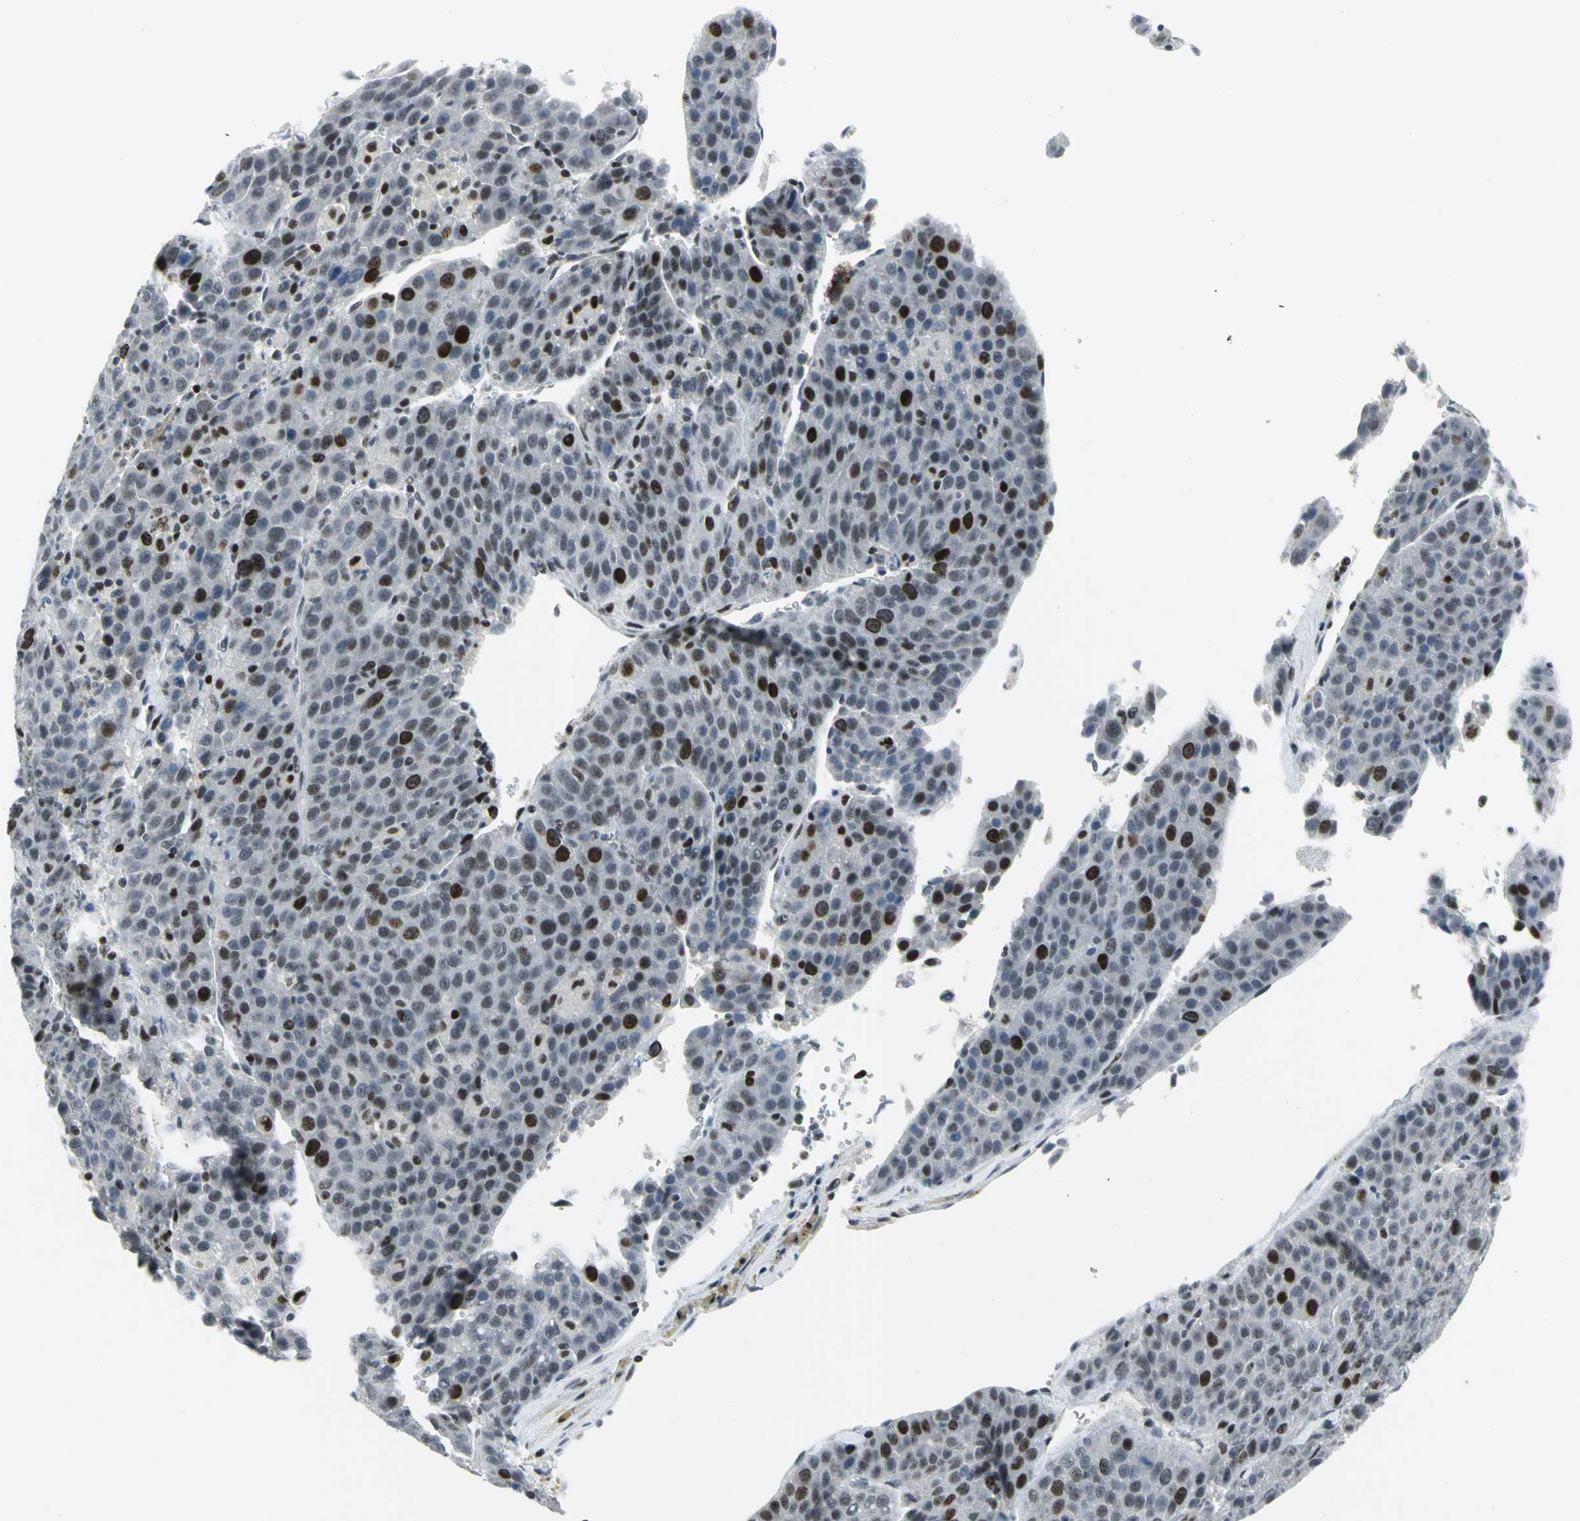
{"staining": {"intensity": "strong", "quantity": "25%-75%", "location": "nuclear"}, "tissue": "liver cancer", "cell_type": "Tumor cells", "image_type": "cancer", "snomed": [{"axis": "morphology", "description": "Carcinoma, Hepatocellular, NOS"}, {"axis": "topography", "description": "Liver"}], "caption": "Immunohistochemical staining of liver cancer (hepatocellular carcinoma) reveals strong nuclear protein expression in about 25%-75% of tumor cells. (IHC, brightfield microscopy, high magnification).", "gene": "RPA1", "patient": {"sex": "female", "age": 53}}